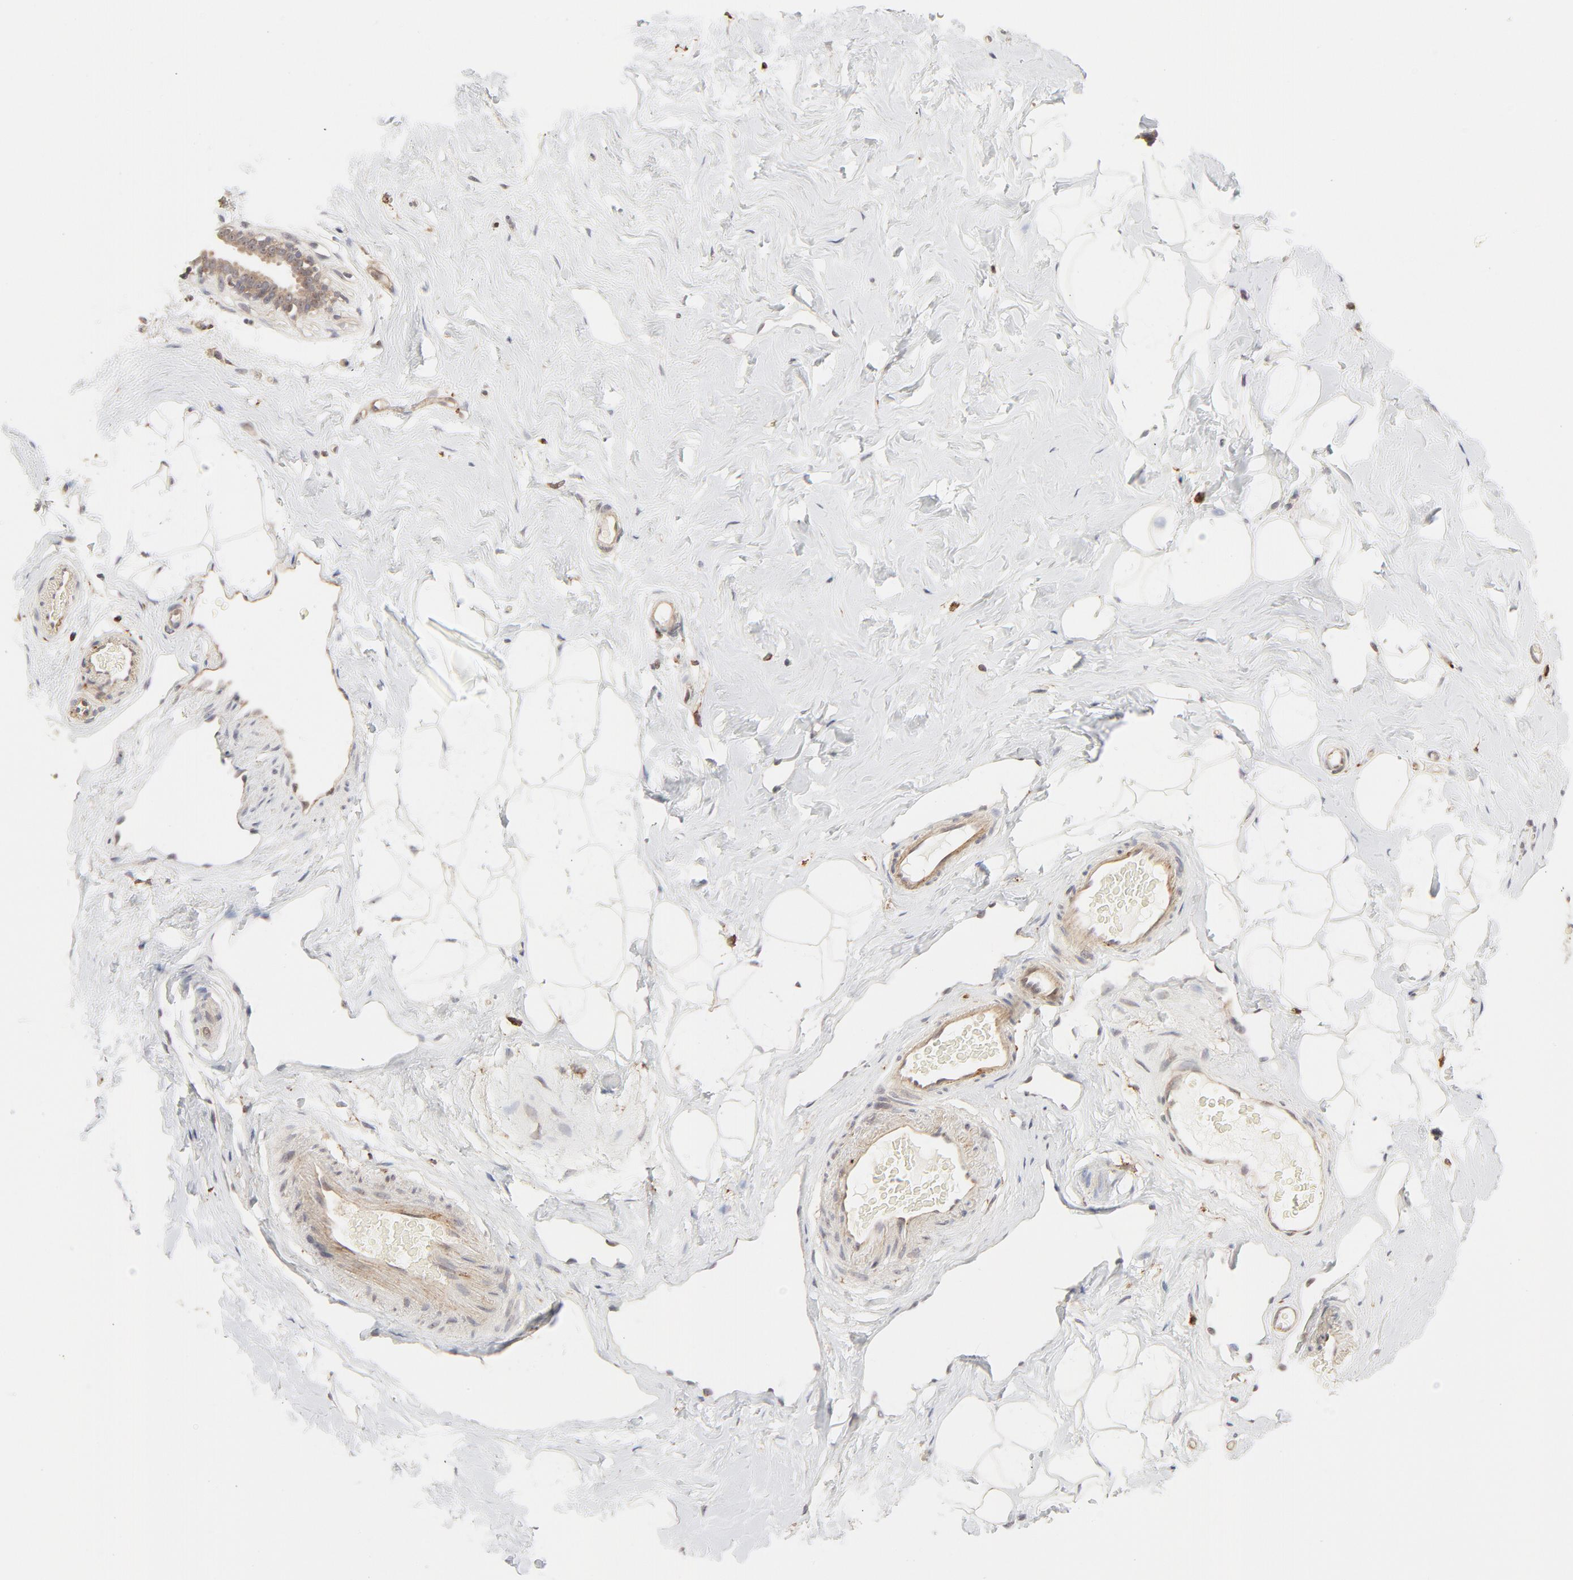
{"staining": {"intensity": "negative", "quantity": "none", "location": "none"}, "tissue": "breast", "cell_type": "Adipocytes", "image_type": "normal", "snomed": [{"axis": "morphology", "description": "Normal tissue, NOS"}, {"axis": "topography", "description": "Breast"}, {"axis": "topography", "description": "Soft tissue"}], "caption": "A micrograph of breast stained for a protein reveals no brown staining in adipocytes.", "gene": "RAB5C", "patient": {"sex": "female", "age": 75}}